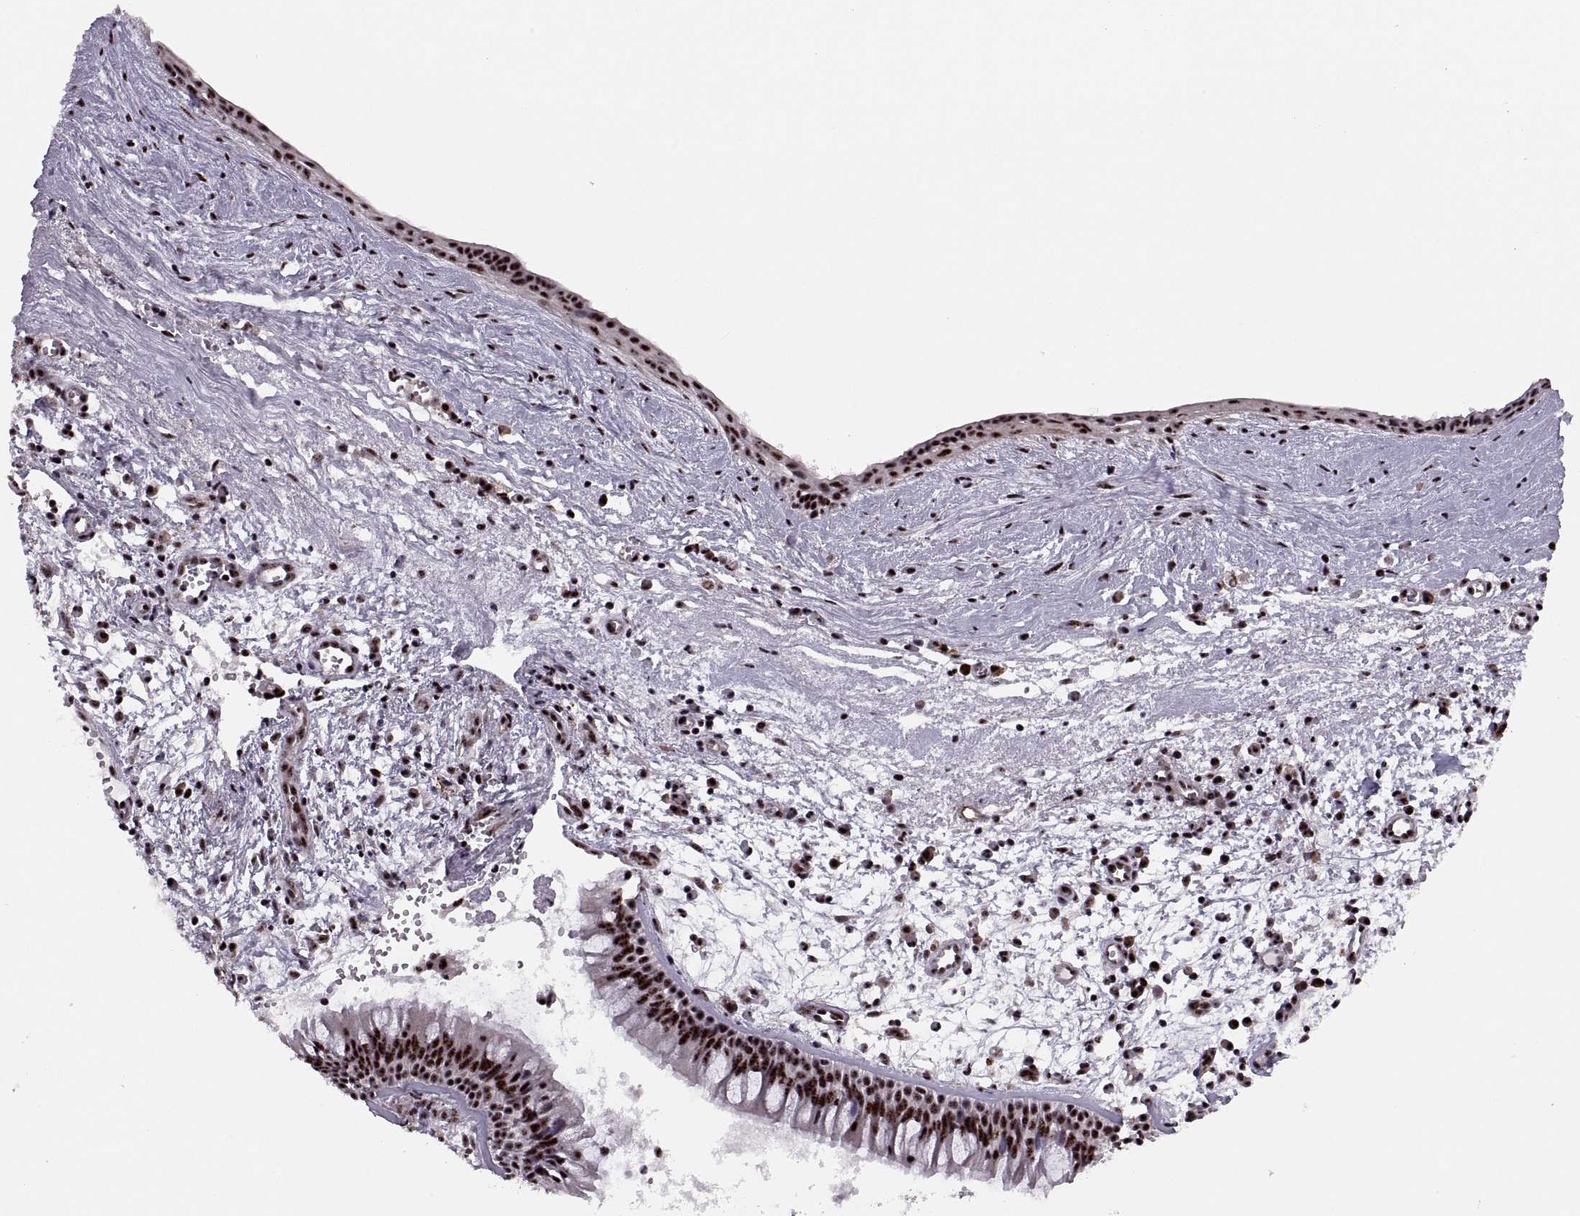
{"staining": {"intensity": "strong", "quantity": ">75%", "location": "nuclear"}, "tissue": "nasopharynx", "cell_type": "Respiratory epithelial cells", "image_type": "normal", "snomed": [{"axis": "morphology", "description": "Normal tissue, NOS"}, {"axis": "topography", "description": "Nasopharynx"}], "caption": "Immunohistochemistry (IHC) histopathology image of benign human nasopharynx stained for a protein (brown), which exhibits high levels of strong nuclear expression in about >75% of respiratory epithelial cells.", "gene": "ZCCHC17", "patient": {"sex": "male", "age": 83}}